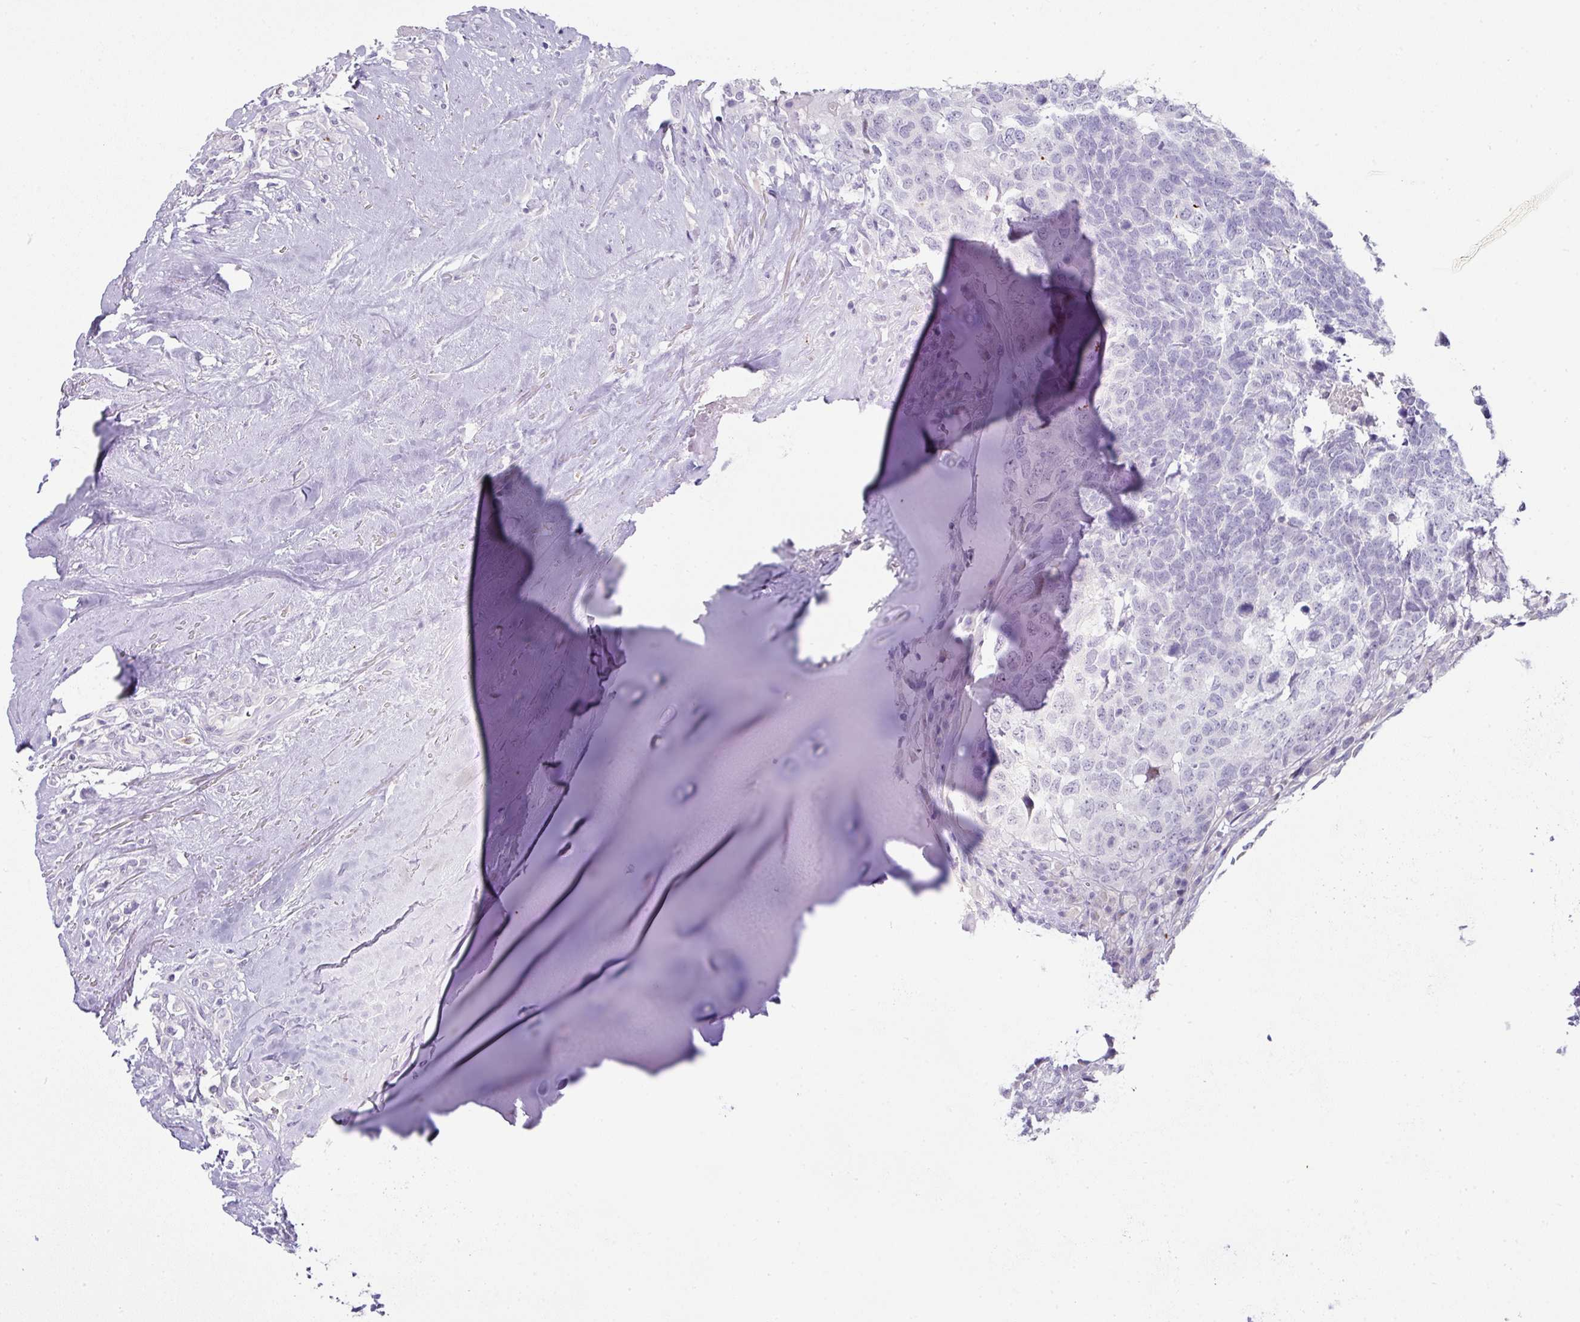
{"staining": {"intensity": "negative", "quantity": "none", "location": "none"}, "tissue": "head and neck cancer", "cell_type": "Tumor cells", "image_type": "cancer", "snomed": [{"axis": "morphology", "description": "Squamous cell carcinoma, NOS"}, {"axis": "topography", "description": "Head-Neck"}], "caption": "IHC micrograph of head and neck cancer stained for a protein (brown), which demonstrates no positivity in tumor cells.", "gene": "OR52N1", "patient": {"sex": "male", "age": 66}}